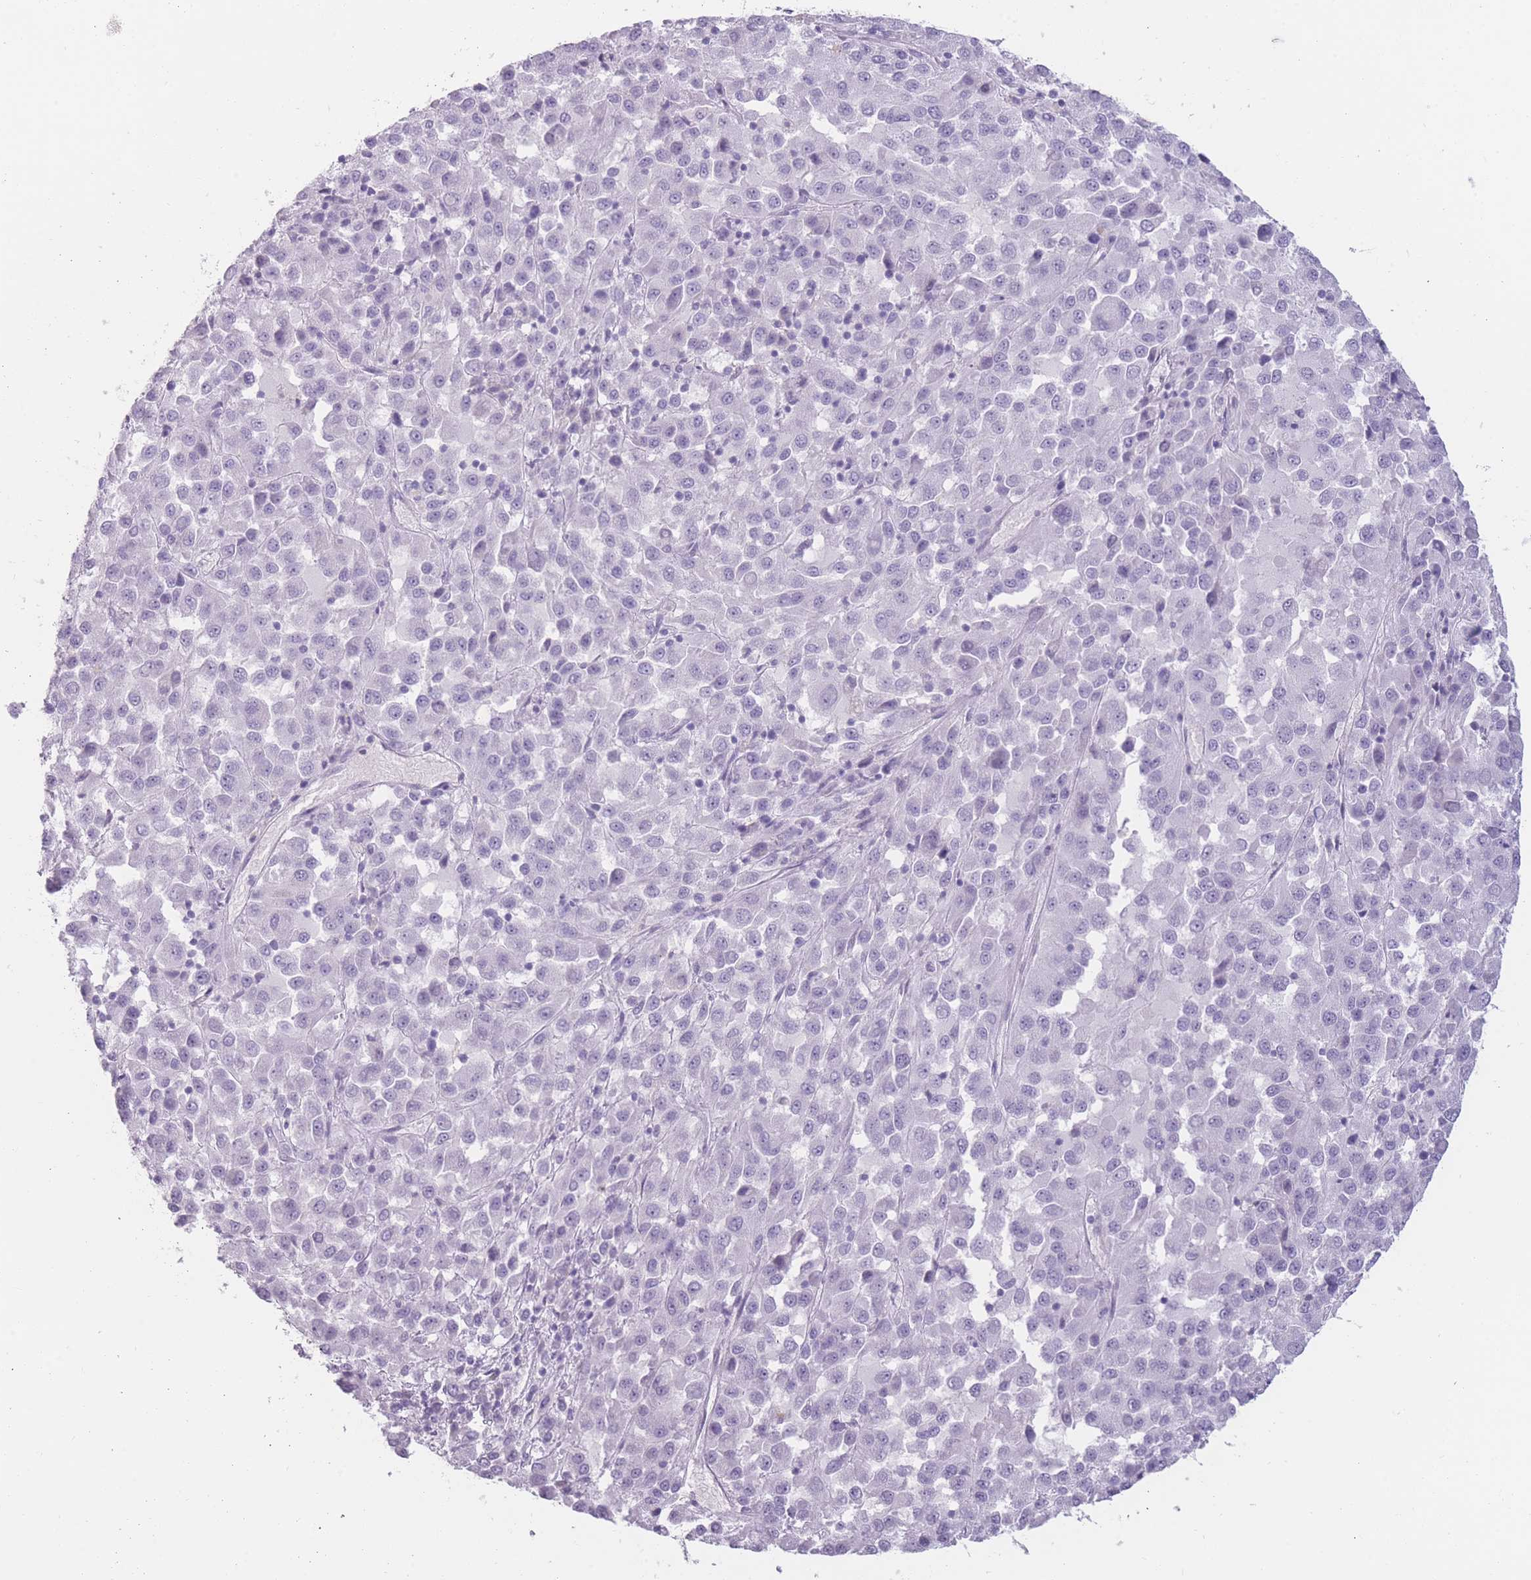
{"staining": {"intensity": "negative", "quantity": "none", "location": "none"}, "tissue": "melanoma", "cell_type": "Tumor cells", "image_type": "cancer", "snomed": [{"axis": "morphology", "description": "Malignant melanoma, Metastatic site"}, {"axis": "topography", "description": "Lung"}], "caption": "A high-resolution image shows immunohistochemistry (IHC) staining of melanoma, which reveals no significant staining in tumor cells. The staining was performed using DAB to visualize the protein expression in brown, while the nuclei were stained in blue with hematoxylin (Magnification: 20x).", "gene": "PPFIA3", "patient": {"sex": "male", "age": 64}}